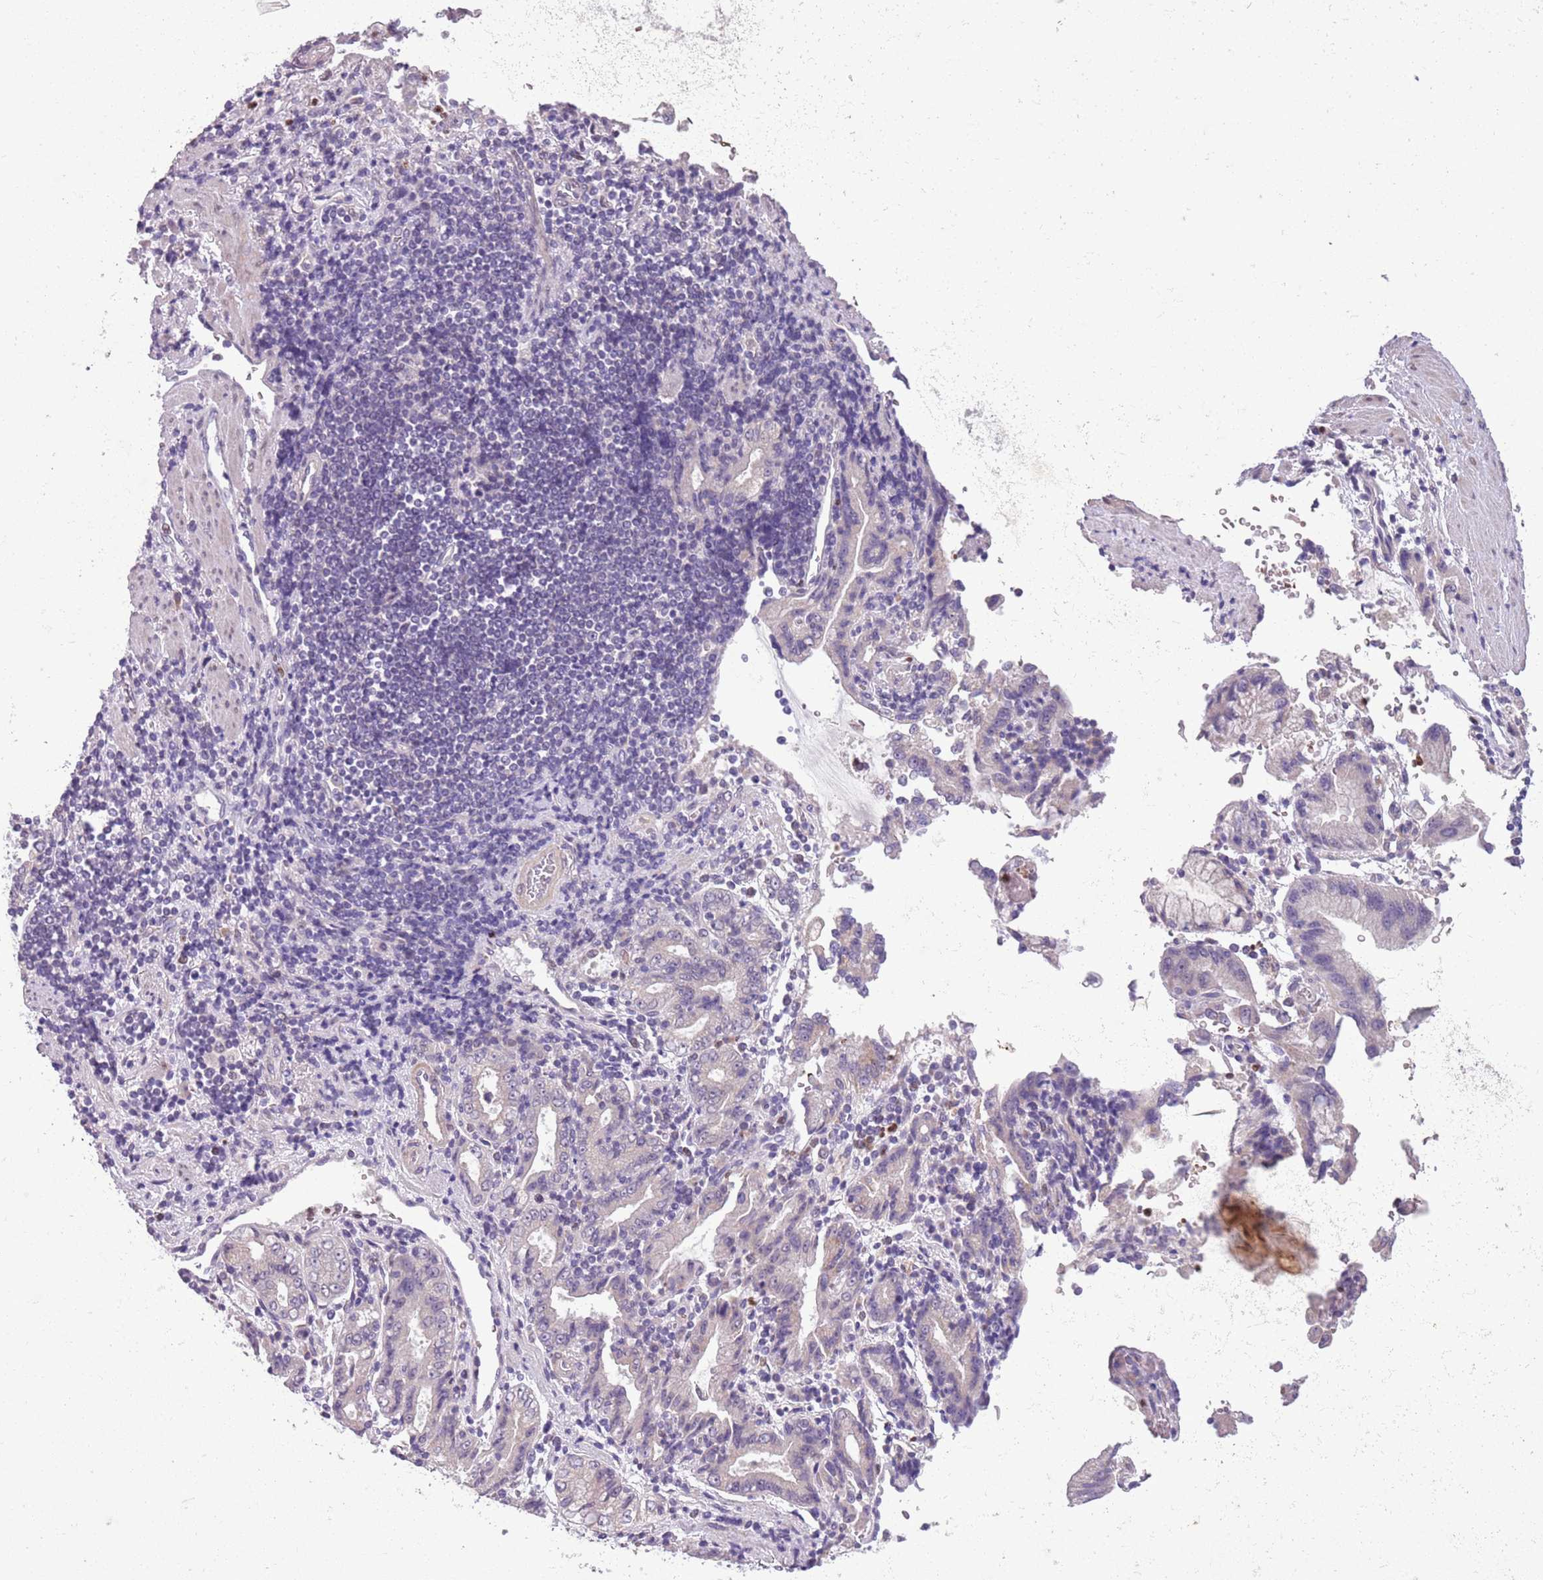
{"staining": {"intensity": "negative", "quantity": "none", "location": "none"}, "tissue": "stomach cancer", "cell_type": "Tumor cells", "image_type": "cancer", "snomed": [{"axis": "morphology", "description": "Adenocarcinoma, NOS"}, {"axis": "topography", "description": "Stomach"}], "caption": "High magnification brightfield microscopy of stomach cancer (adenocarcinoma) stained with DAB (3,3'-diaminobenzidine) (brown) and counterstained with hematoxylin (blue): tumor cells show no significant staining. Nuclei are stained in blue.", "gene": "ADCY7", "patient": {"sex": "male", "age": 62}}